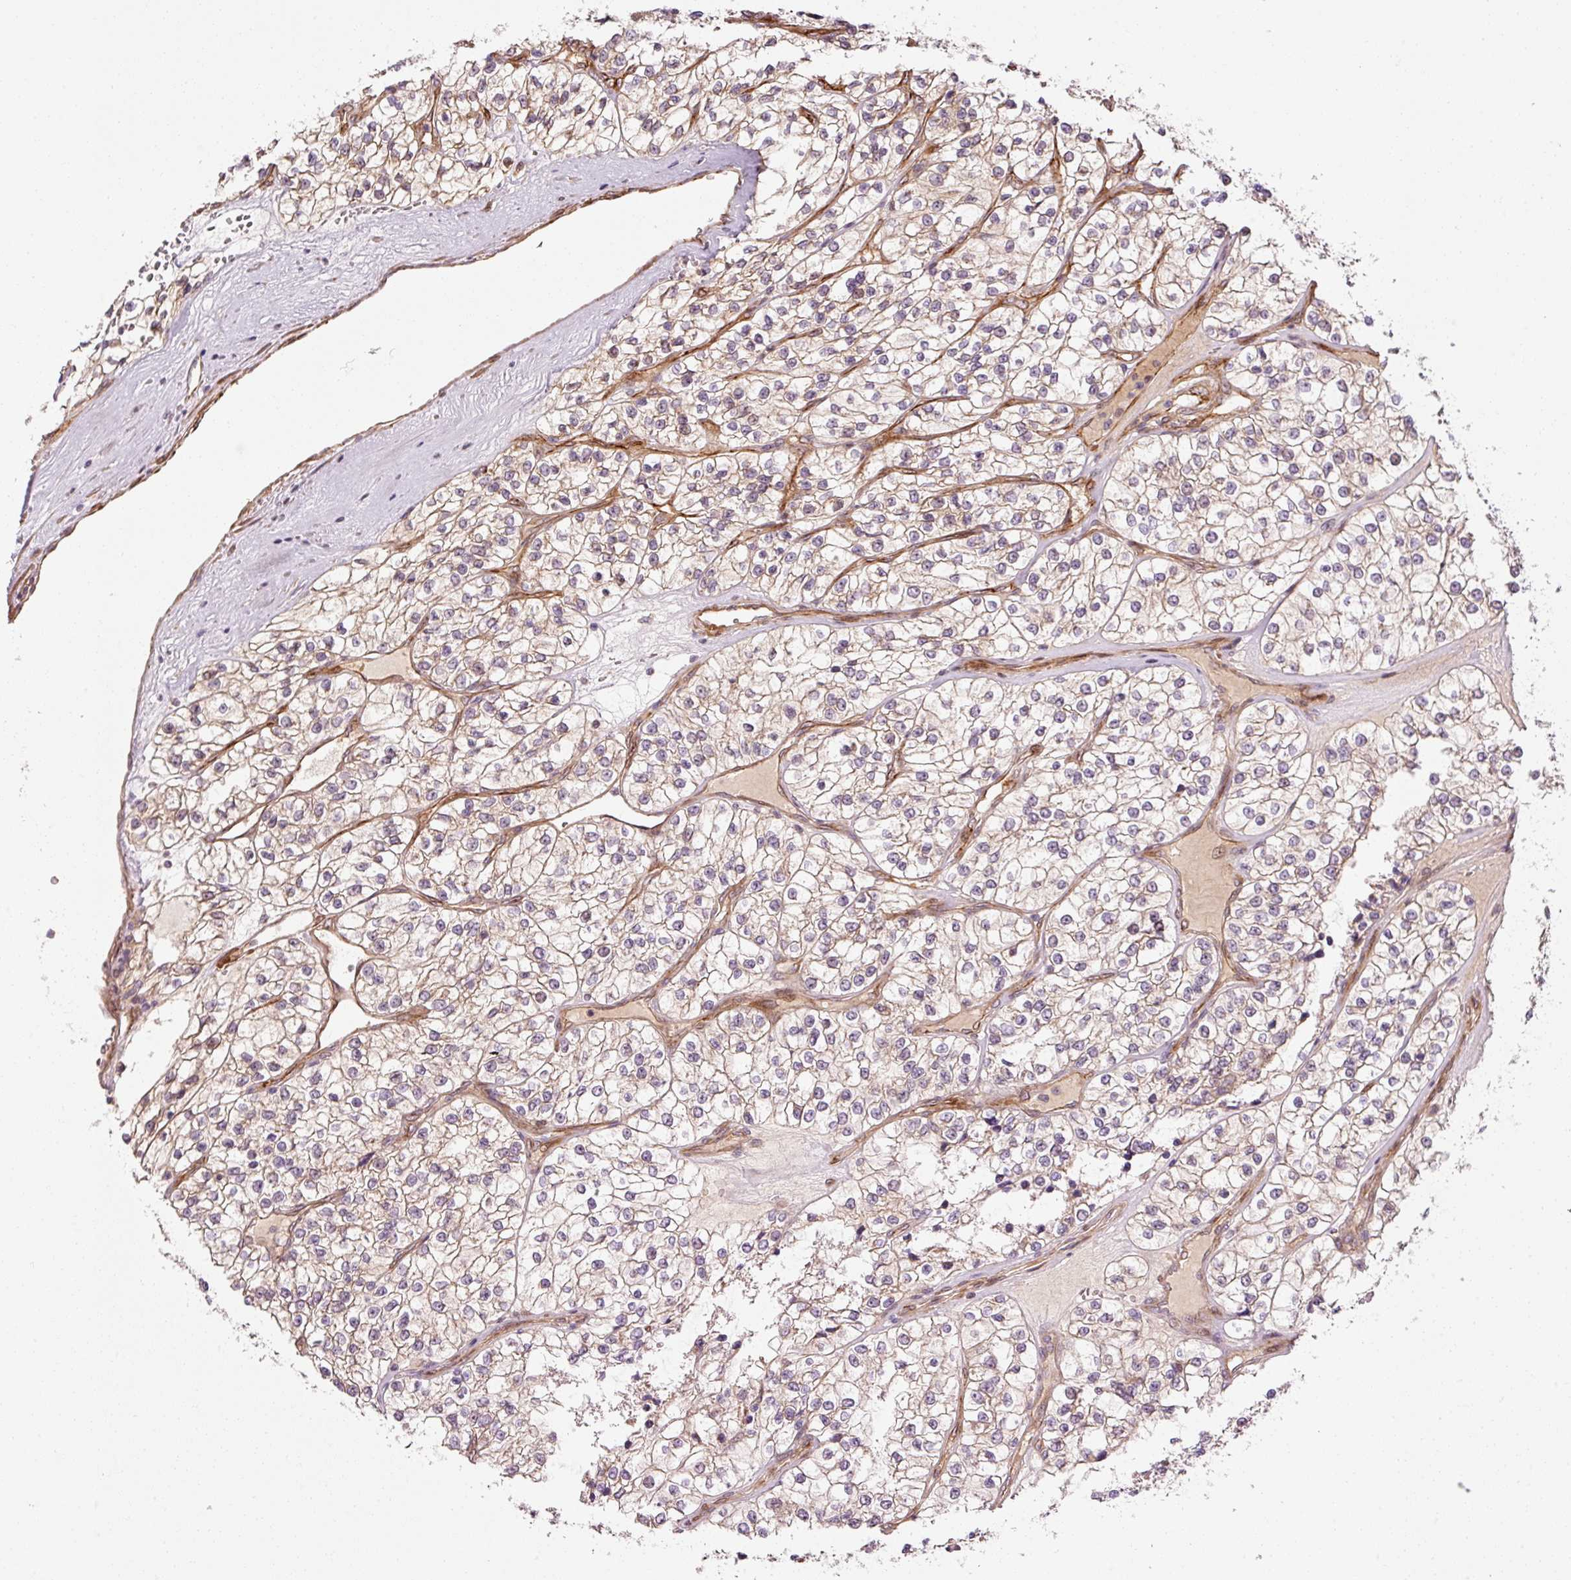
{"staining": {"intensity": "negative", "quantity": "none", "location": "none"}, "tissue": "renal cancer", "cell_type": "Tumor cells", "image_type": "cancer", "snomed": [{"axis": "morphology", "description": "Adenocarcinoma, NOS"}, {"axis": "topography", "description": "Kidney"}], "caption": "Immunohistochemistry micrograph of human renal cancer (adenocarcinoma) stained for a protein (brown), which displays no positivity in tumor cells.", "gene": "PPP1R14B", "patient": {"sex": "female", "age": 57}}